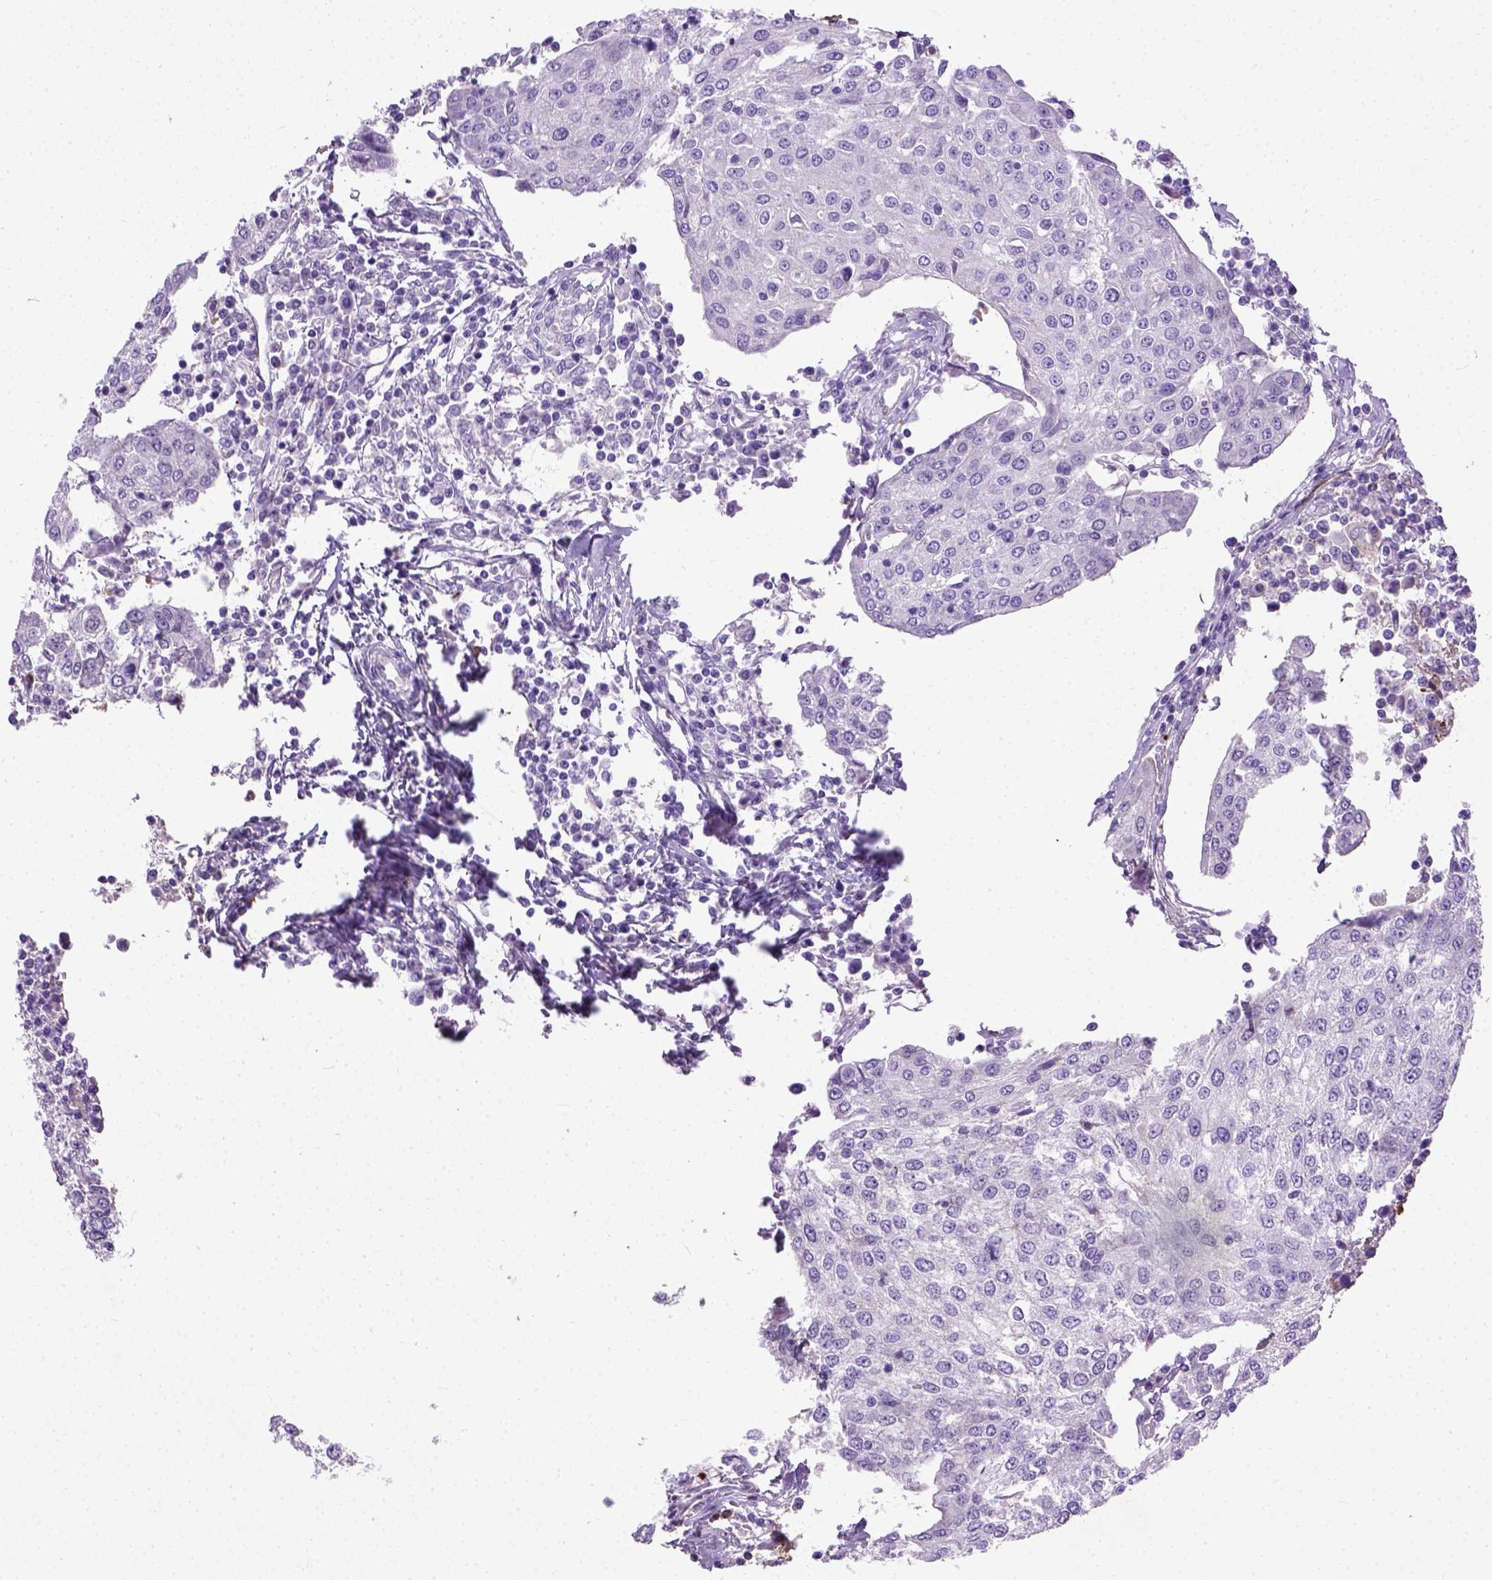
{"staining": {"intensity": "negative", "quantity": "none", "location": "none"}, "tissue": "urothelial cancer", "cell_type": "Tumor cells", "image_type": "cancer", "snomed": [{"axis": "morphology", "description": "Urothelial carcinoma, High grade"}, {"axis": "topography", "description": "Urinary bladder"}], "caption": "This is an immunohistochemistry micrograph of urothelial cancer. There is no expression in tumor cells.", "gene": "ADAMTS8", "patient": {"sex": "female", "age": 85}}